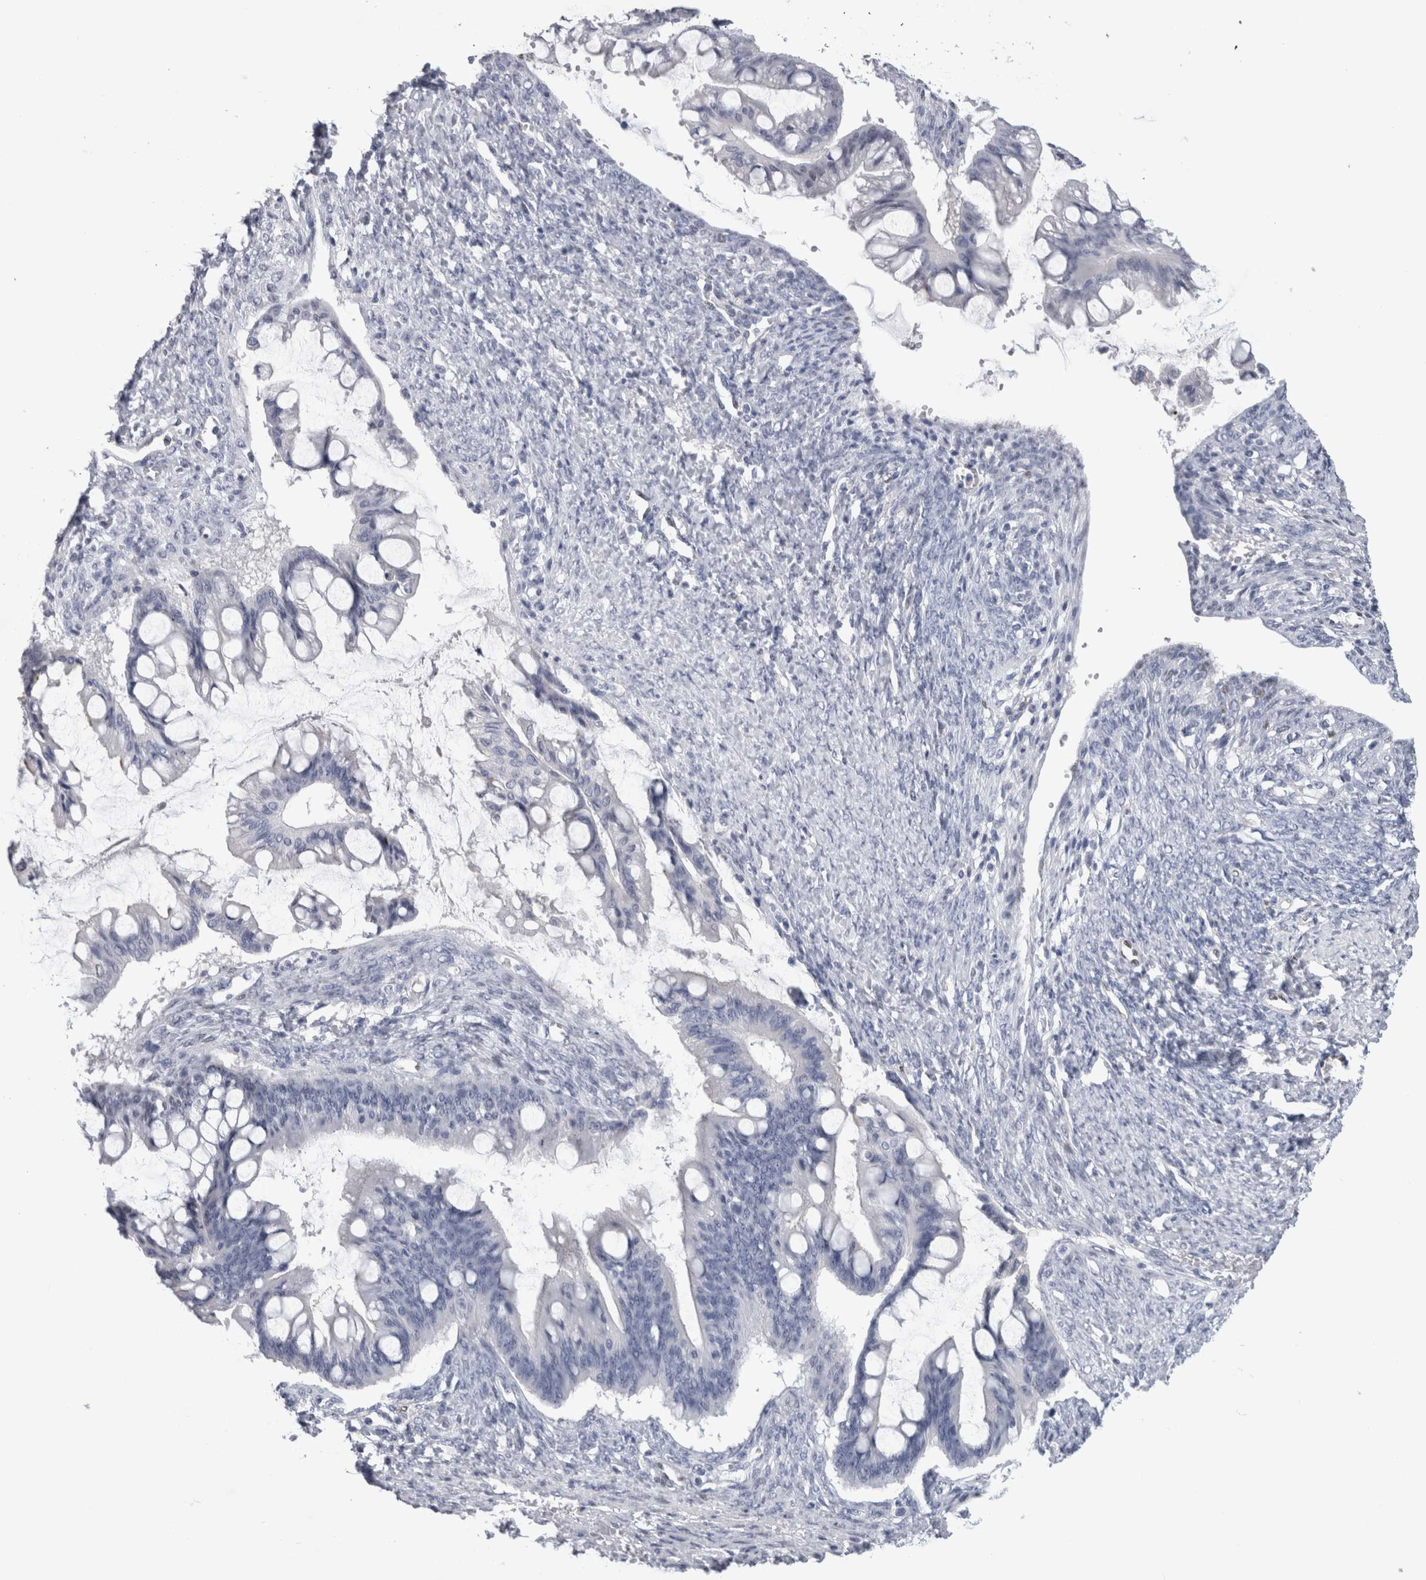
{"staining": {"intensity": "negative", "quantity": "none", "location": "none"}, "tissue": "ovarian cancer", "cell_type": "Tumor cells", "image_type": "cancer", "snomed": [{"axis": "morphology", "description": "Cystadenocarcinoma, mucinous, NOS"}, {"axis": "topography", "description": "Ovary"}], "caption": "Tumor cells show no significant protein expression in ovarian cancer (mucinous cystadenocarcinoma).", "gene": "IL33", "patient": {"sex": "female", "age": 73}}